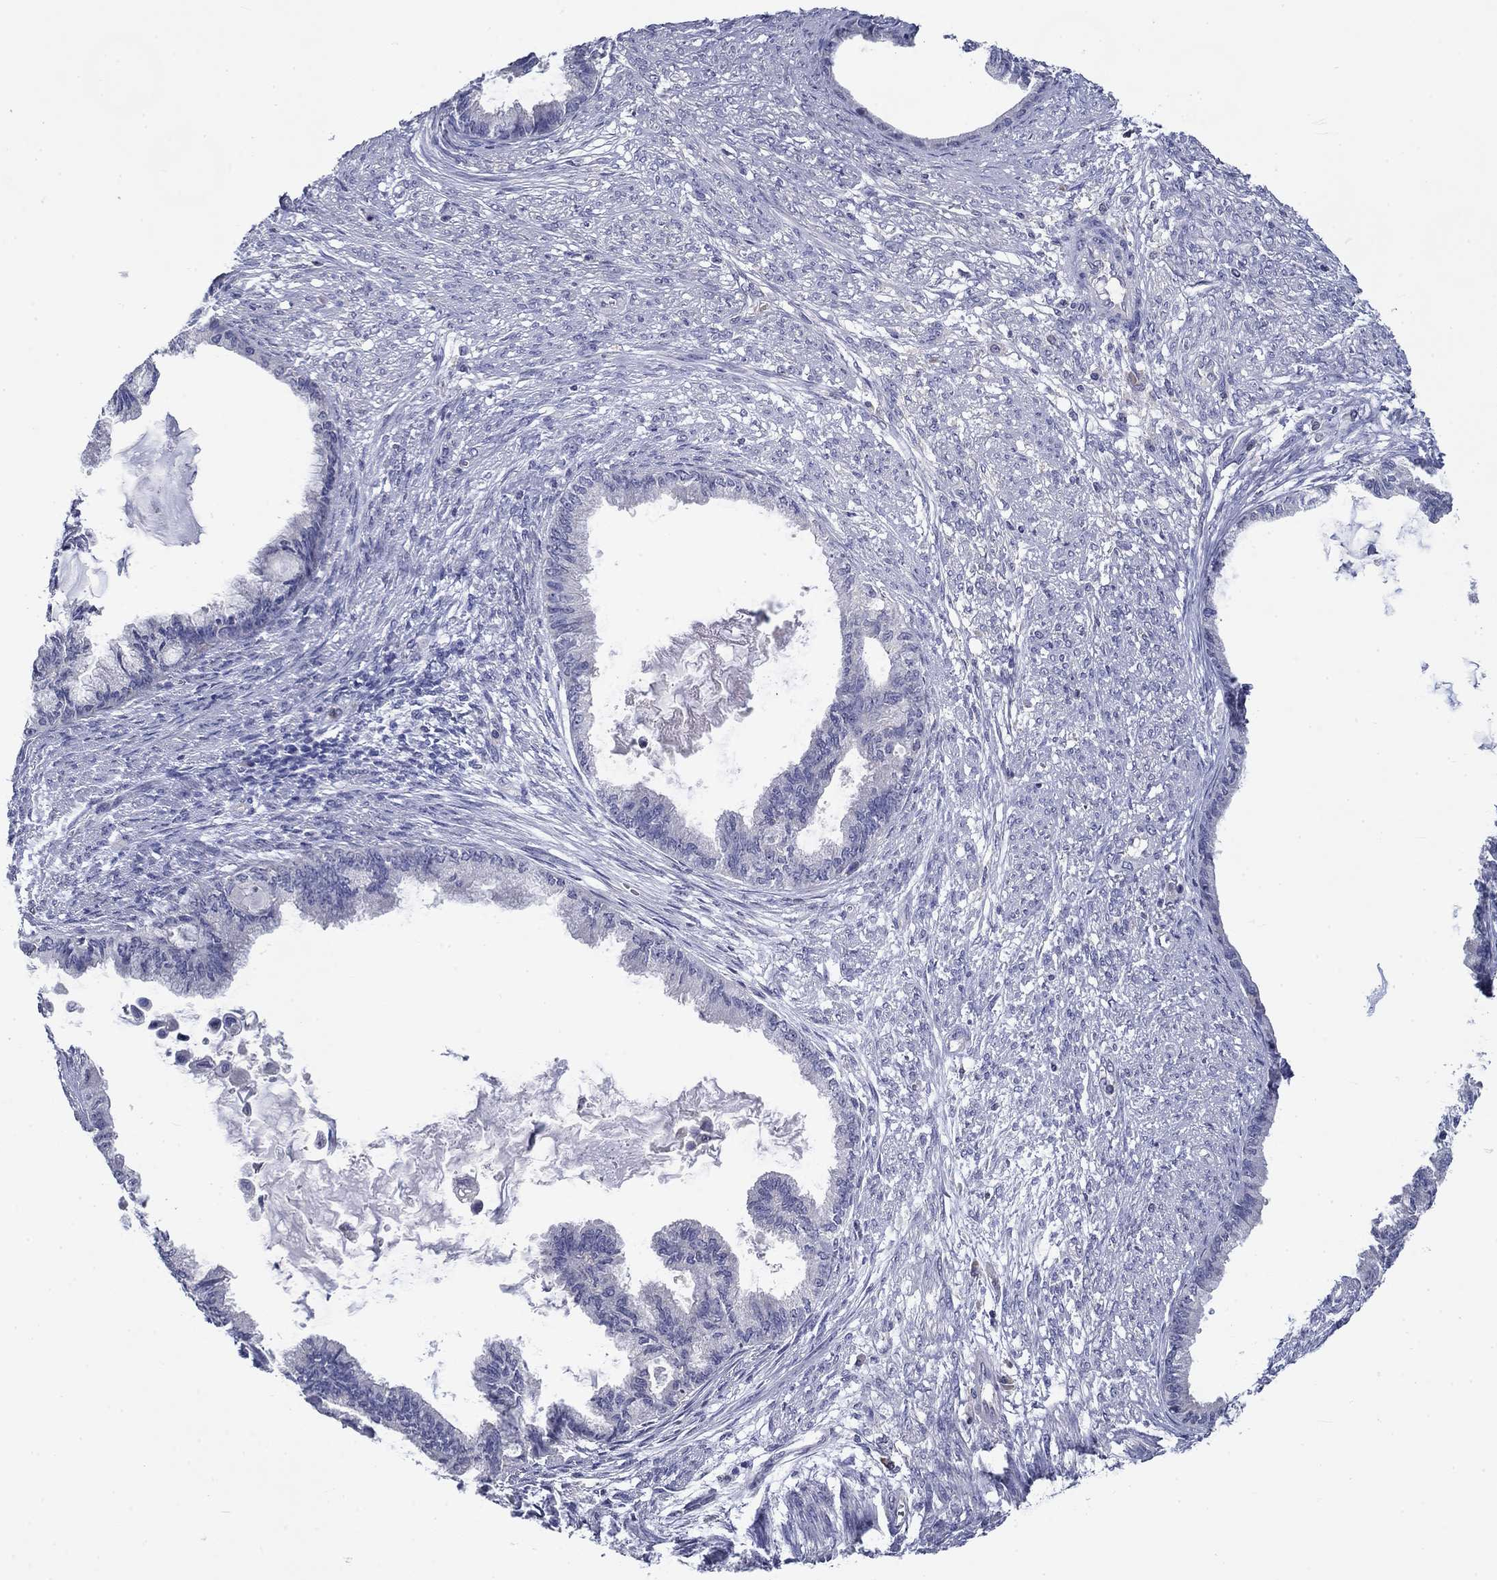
{"staining": {"intensity": "negative", "quantity": "none", "location": "none"}, "tissue": "endometrial cancer", "cell_type": "Tumor cells", "image_type": "cancer", "snomed": [{"axis": "morphology", "description": "Adenocarcinoma, NOS"}, {"axis": "topography", "description": "Endometrium"}], "caption": "Adenocarcinoma (endometrial) was stained to show a protein in brown. There is no significant positivity in tumor cells.", "gene": "POU2F2", "patient": {"sex": "female", "age": 86}}